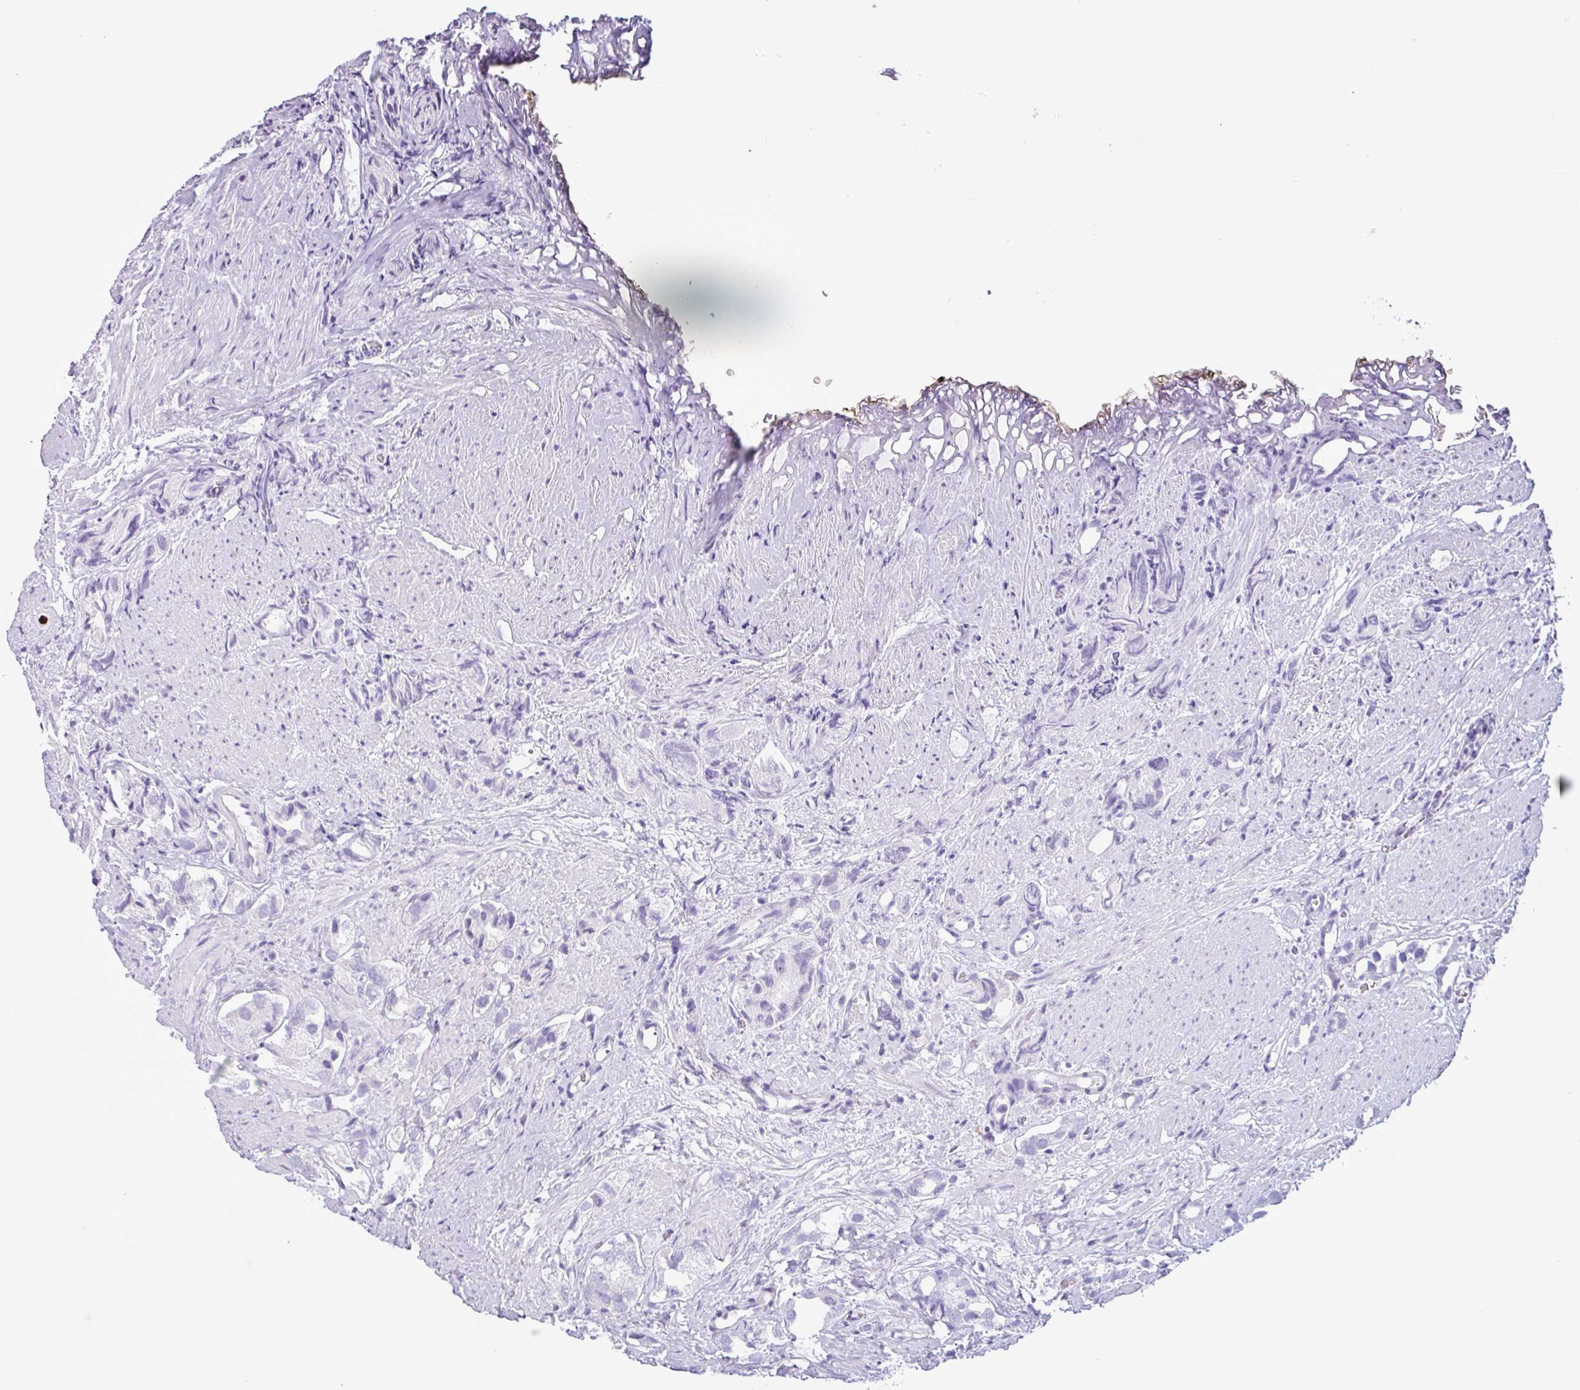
{"staining": {"intensity": "negative", "quantity": "none", "location": "none"}, "tissue": "prostate cancer", "cell_type": "Tumor cells", "image_type": "cancer", "snomed": [{"axis": "morphology", "description": "Adenocarcinoma, High grade"}, {"axis": "topography", "description": "Prostate"}], "caption": "Immunohistochemical staining of prostate cancer exhibits no significant positivity in tumor cells. (Brightfield microscopy of DAB immunohistochemistry (IHC) at high magnification).", "gene": "AGO3", "patient": {"sex": "male", "age": 82}}